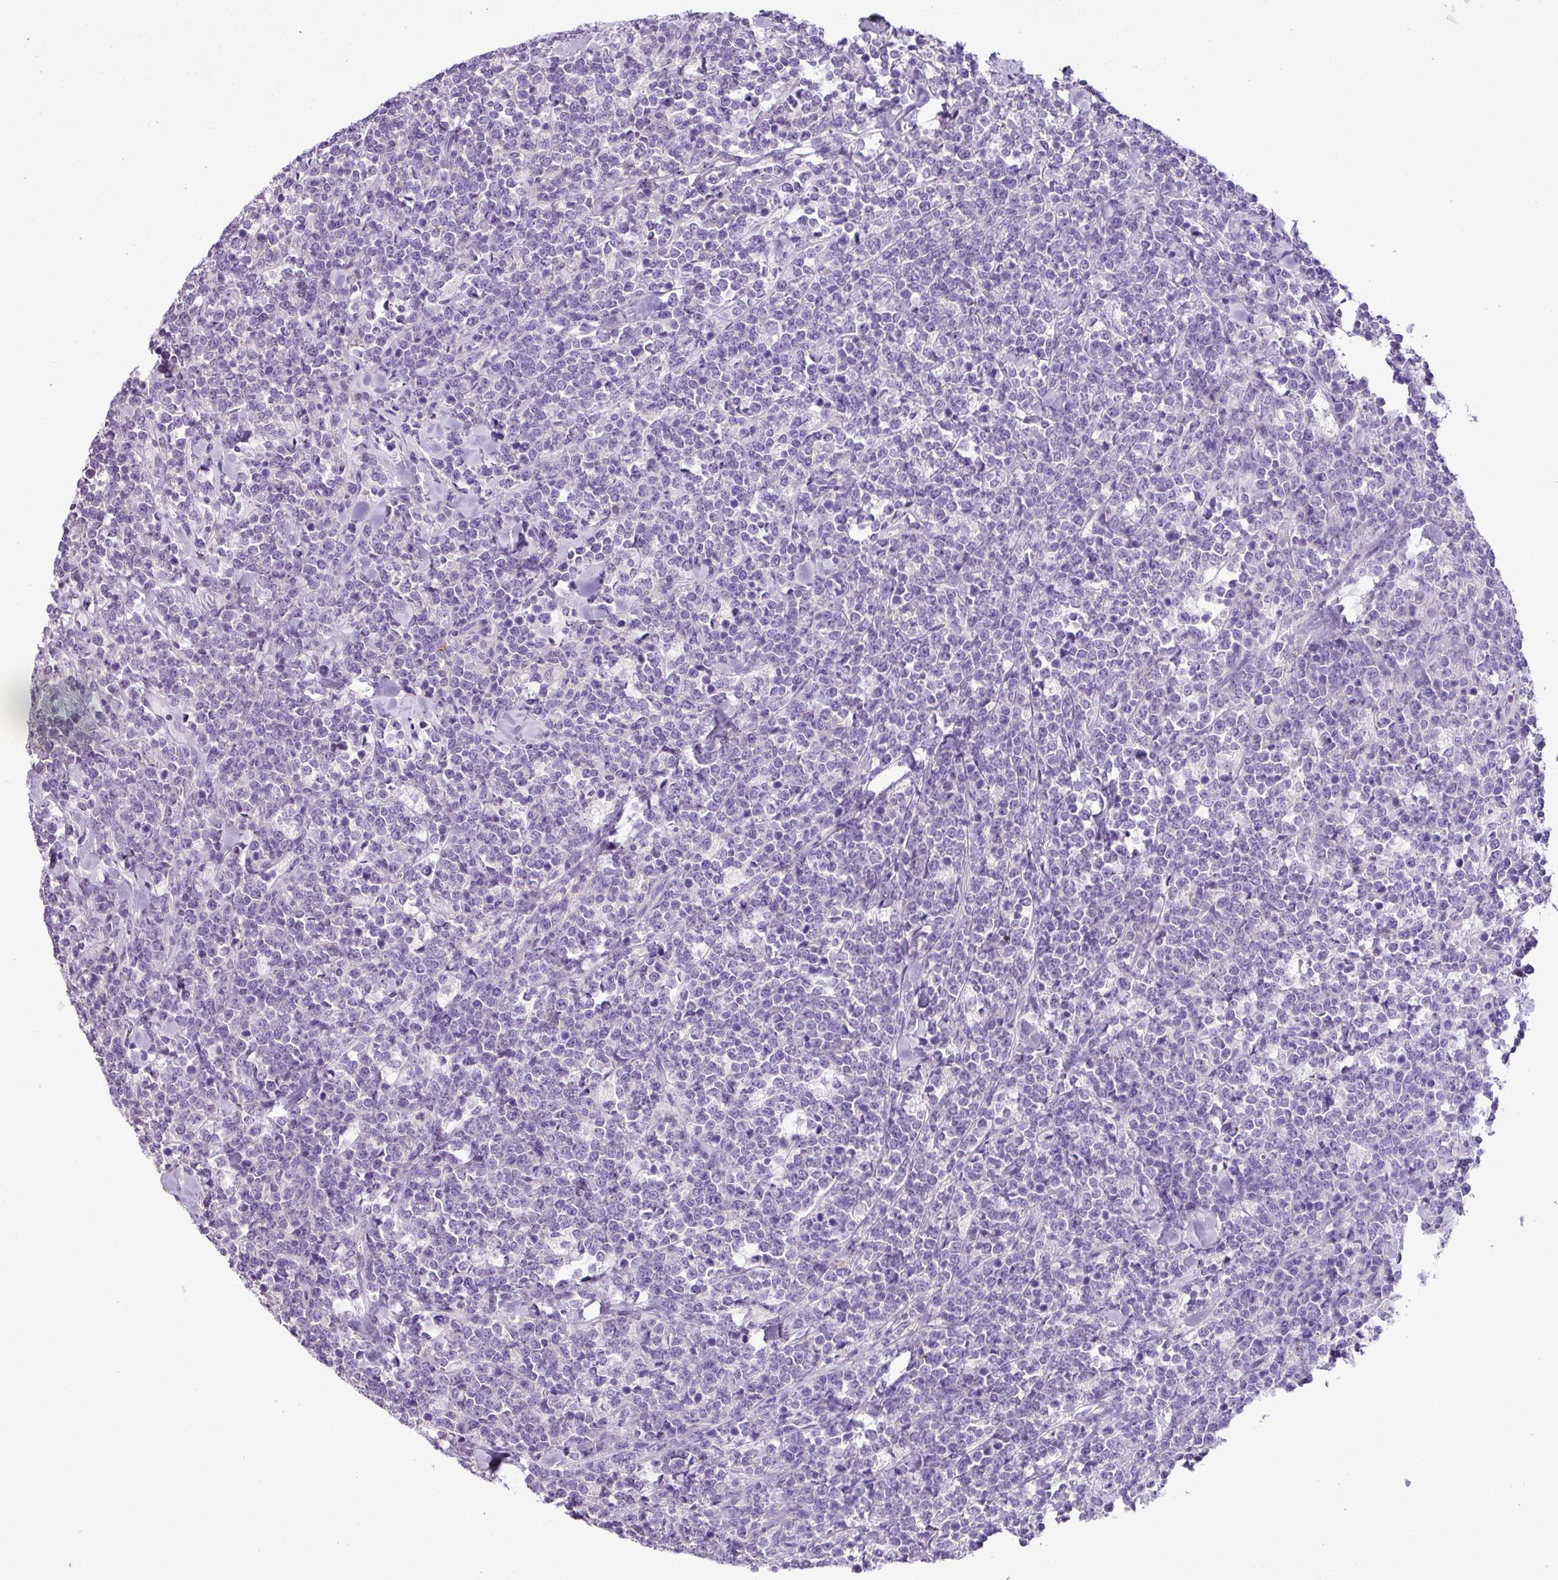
{"staining": {"intensity": "negative", "quantity": "none", "location": "none"}, "tissue": "lymphoma", "cell_type": "Tumor cells", "image_type": "cancer", "snomed": [{"axis": "morphology", "description": "Malignant lymphoma, non-Hodgkin's type, High grade"}, {"axis": "topography", "description": "Small intestine"}, {"axis": "topography", "description": "Colon"}], "caption": "Photomicrograph shows no protein expression in tumor cells of lymphoma tissue.", "gene": "ZNF334", "patient": {"sex": "male", "age": 8}}